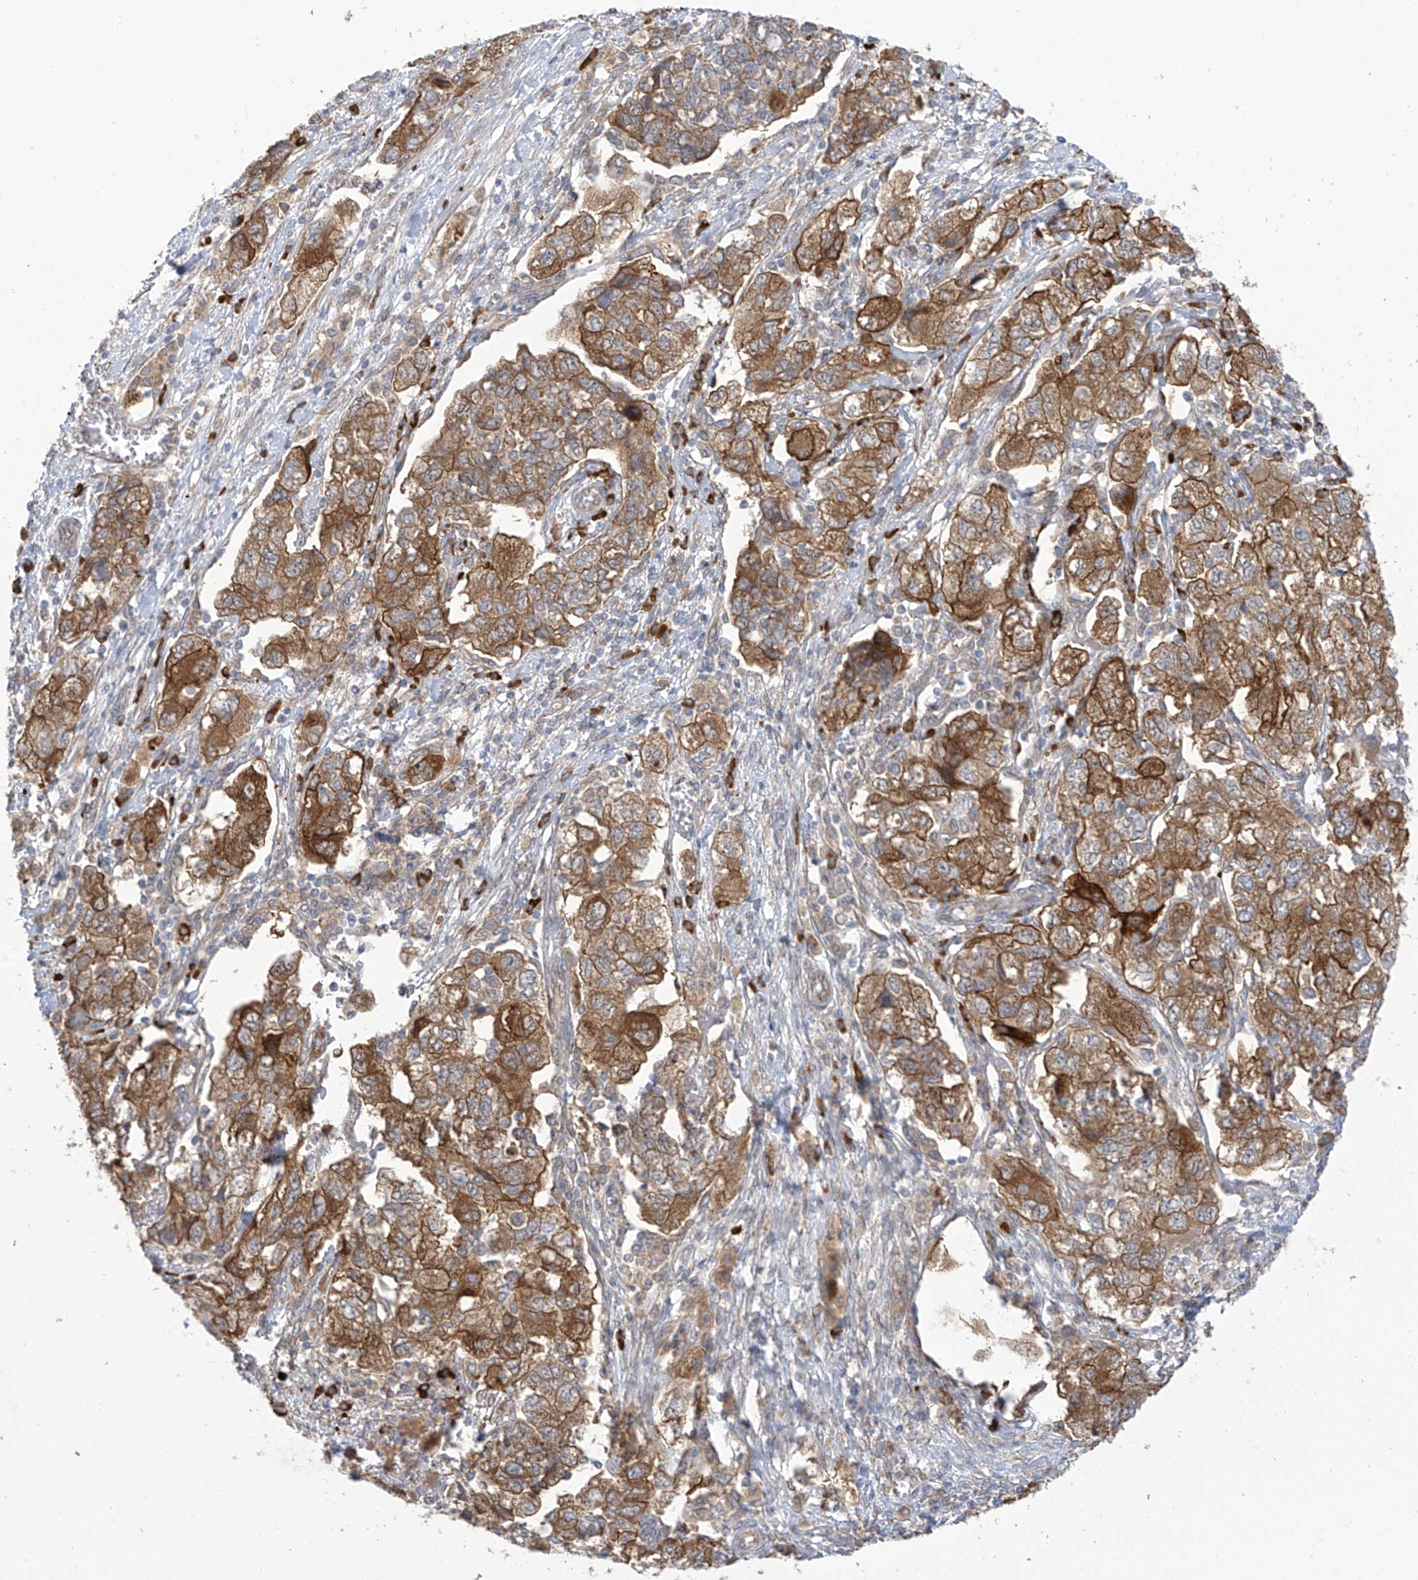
{"staining": {"intensity": "strong", "quantity": "25%-75%", "location": "cytoplasmic/membranous"}, "tissue": "ovarian cancer", "cell_type": "Tumor cells", "image_type": "cancer", "snomed": [{"axis": "morphology", "description": "Carcinoma, NOS"}, {"axis": "morphology", "description": "Cystadenocarcinoma, serous, NOS"}, {"axis": "topography", "description": "Ovary"}], "caption": "This histopathology image exhibits ovarian carcinoma stained with immunohistochemistry (IHC) to label a protein in brown. The cytoplasmic/membranous of tumor cells show strong positivity for the protein. Nuclei are counter-stained blue.", "gene": "KIAA1522", "patient": {"sex": "female", "age": 69}}